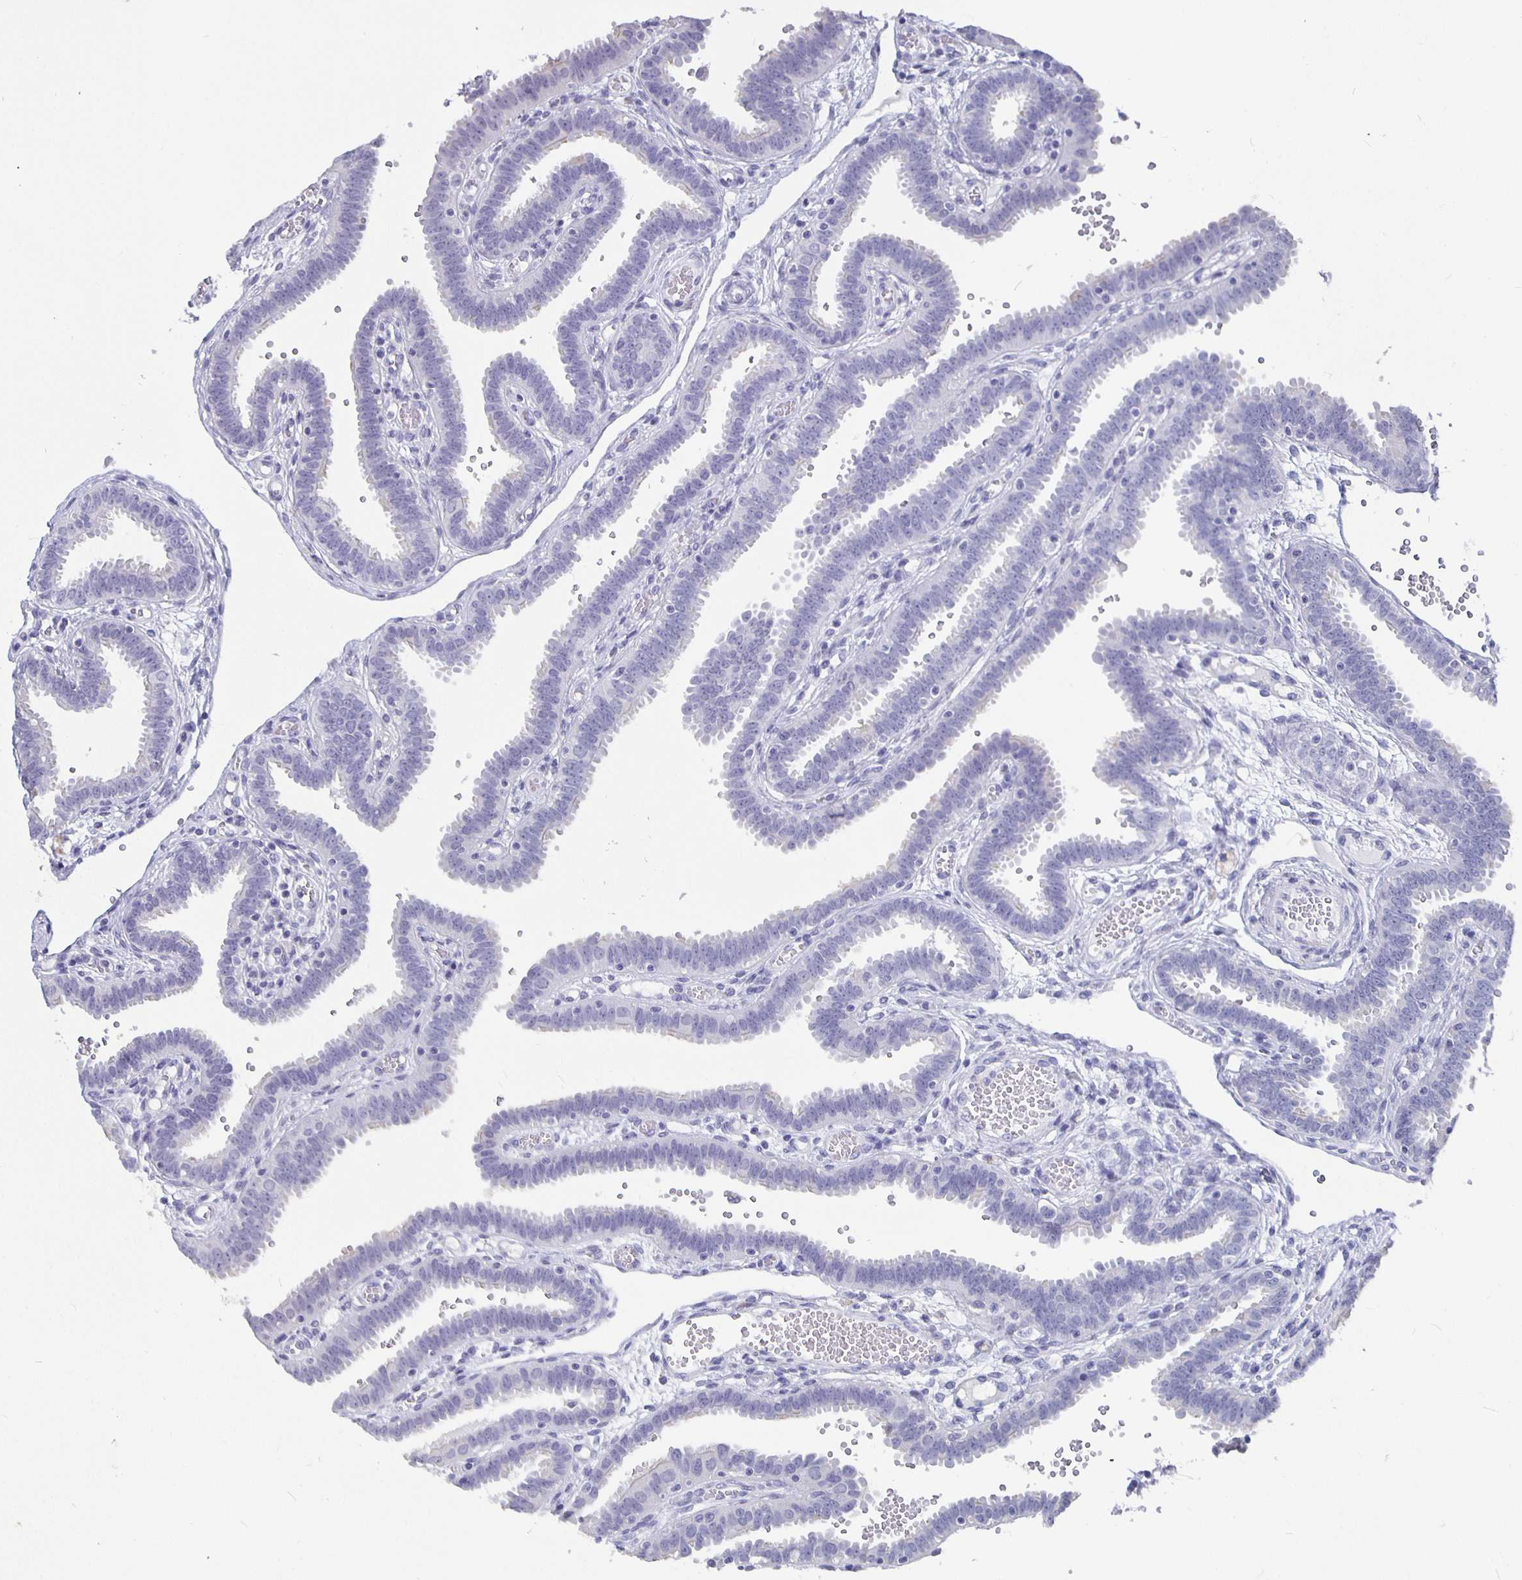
{"staining": {"intensity": "negative", "quantity": "none", "location": "none"}, "tissue": "fallopian tube", "cell_type": "Glandular cells", "image_type": "normal", "snomed": [{"axis": "morphology", "description": "Normal tissue, NOS"}, {"axis": "topography", "description": "Fallopian tube"}], "caption": "Micrograph shows no significant protein staining in glandular cells of normal fallopian tube.", "gene": "GPX4", "patient": {"sex": "female", "age": 37}}